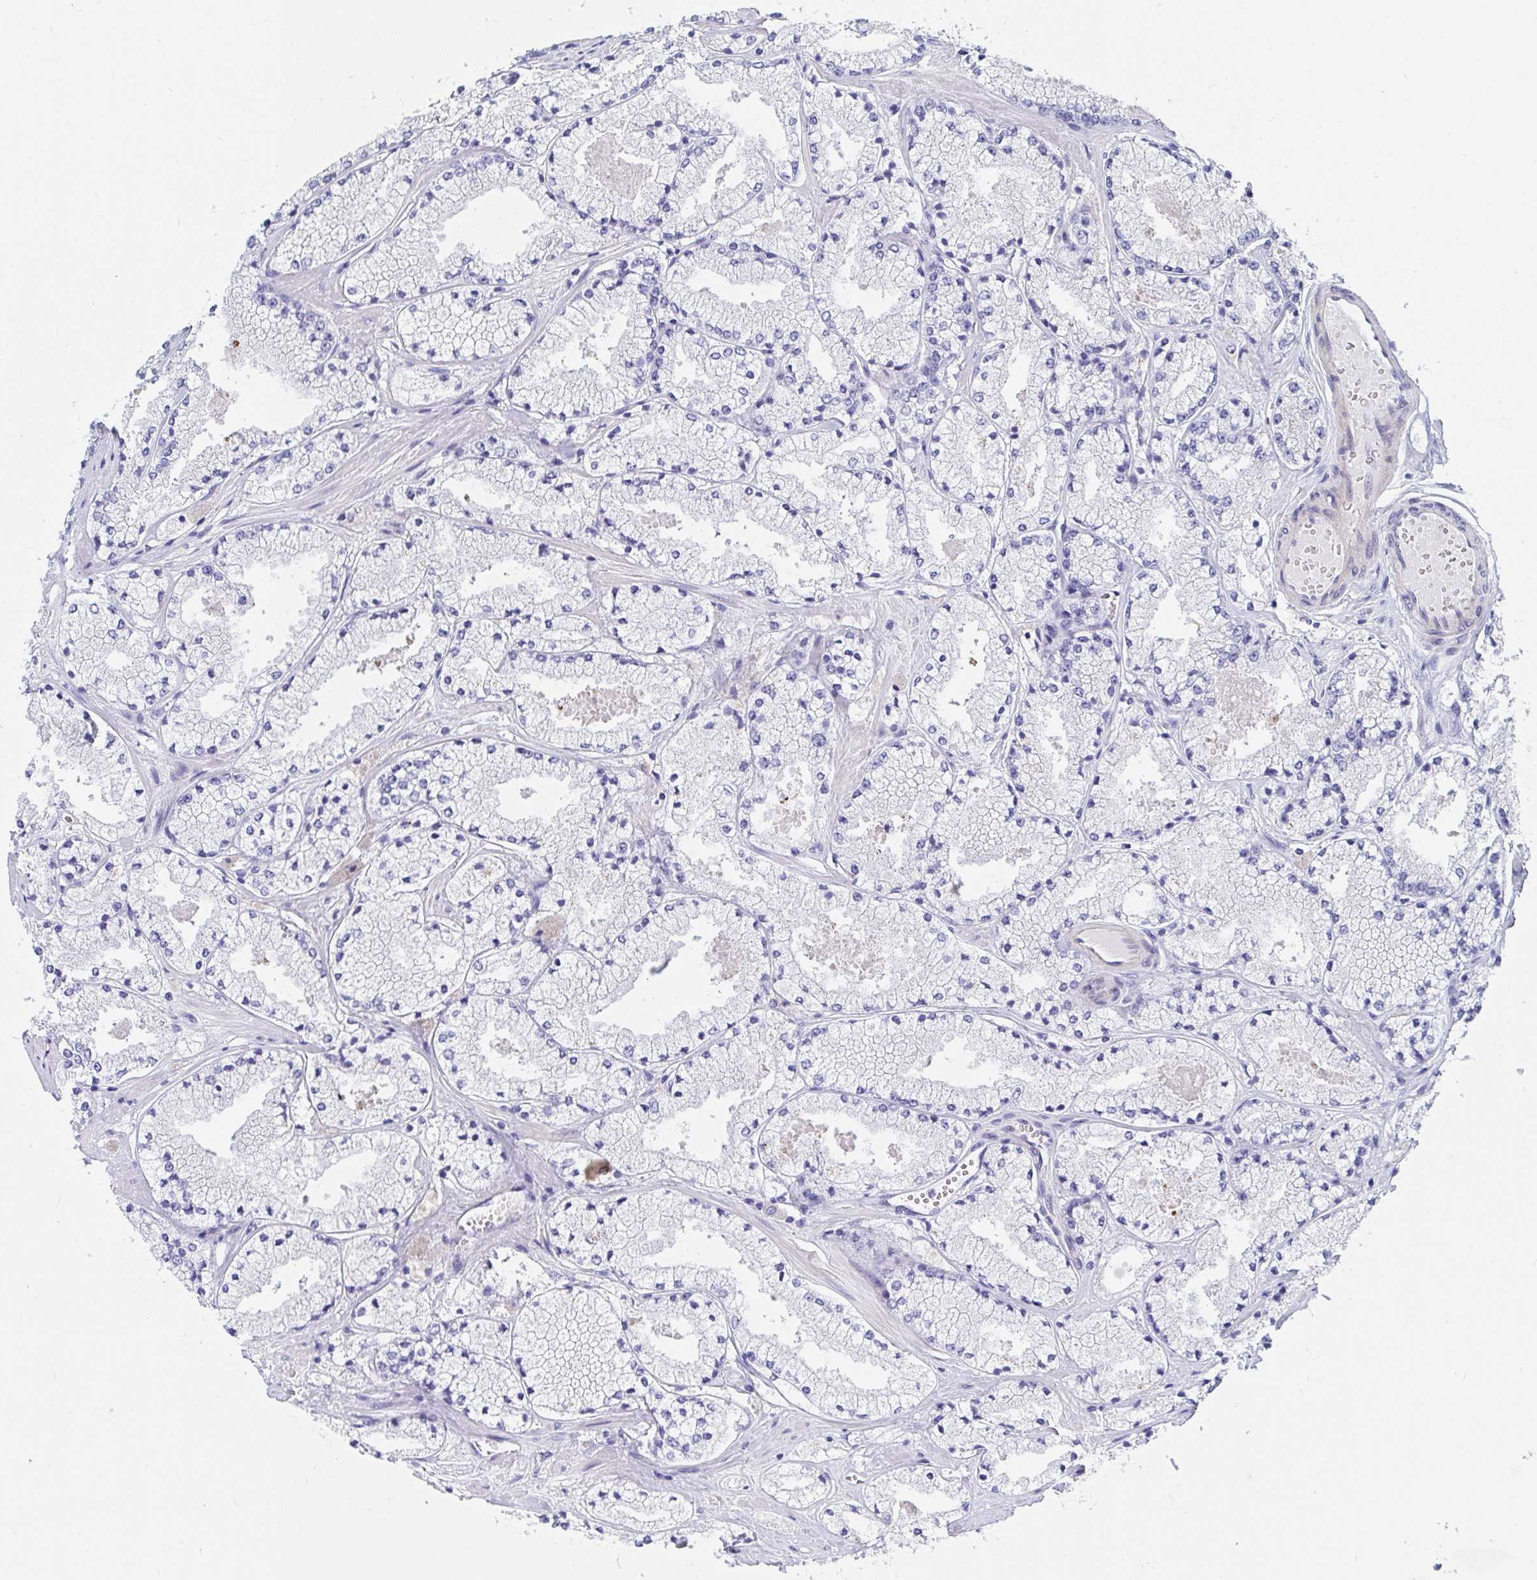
{"staining": {"intensity": "moderate", "quantity": "<25%", "location": "cytoplasmic/membranous"}, "tissue": "prostate cancer", "cell_type": "Tumor cells", "image_type": "cancer", "snomed": [{"axis": "morphology", "description": "Adenocarcinoma, High grade"}, {"axis": "topography", "description": "Prostate"}], "caption": "The image exhibits staining of prostate cancer (high-grade adenocarcinoma), revealing moderate cytoplasmic/membranous protein expression (brown color) within tumor cells.", "gene": "DAOA", "patient": {"sex": "male", "age": 63}}